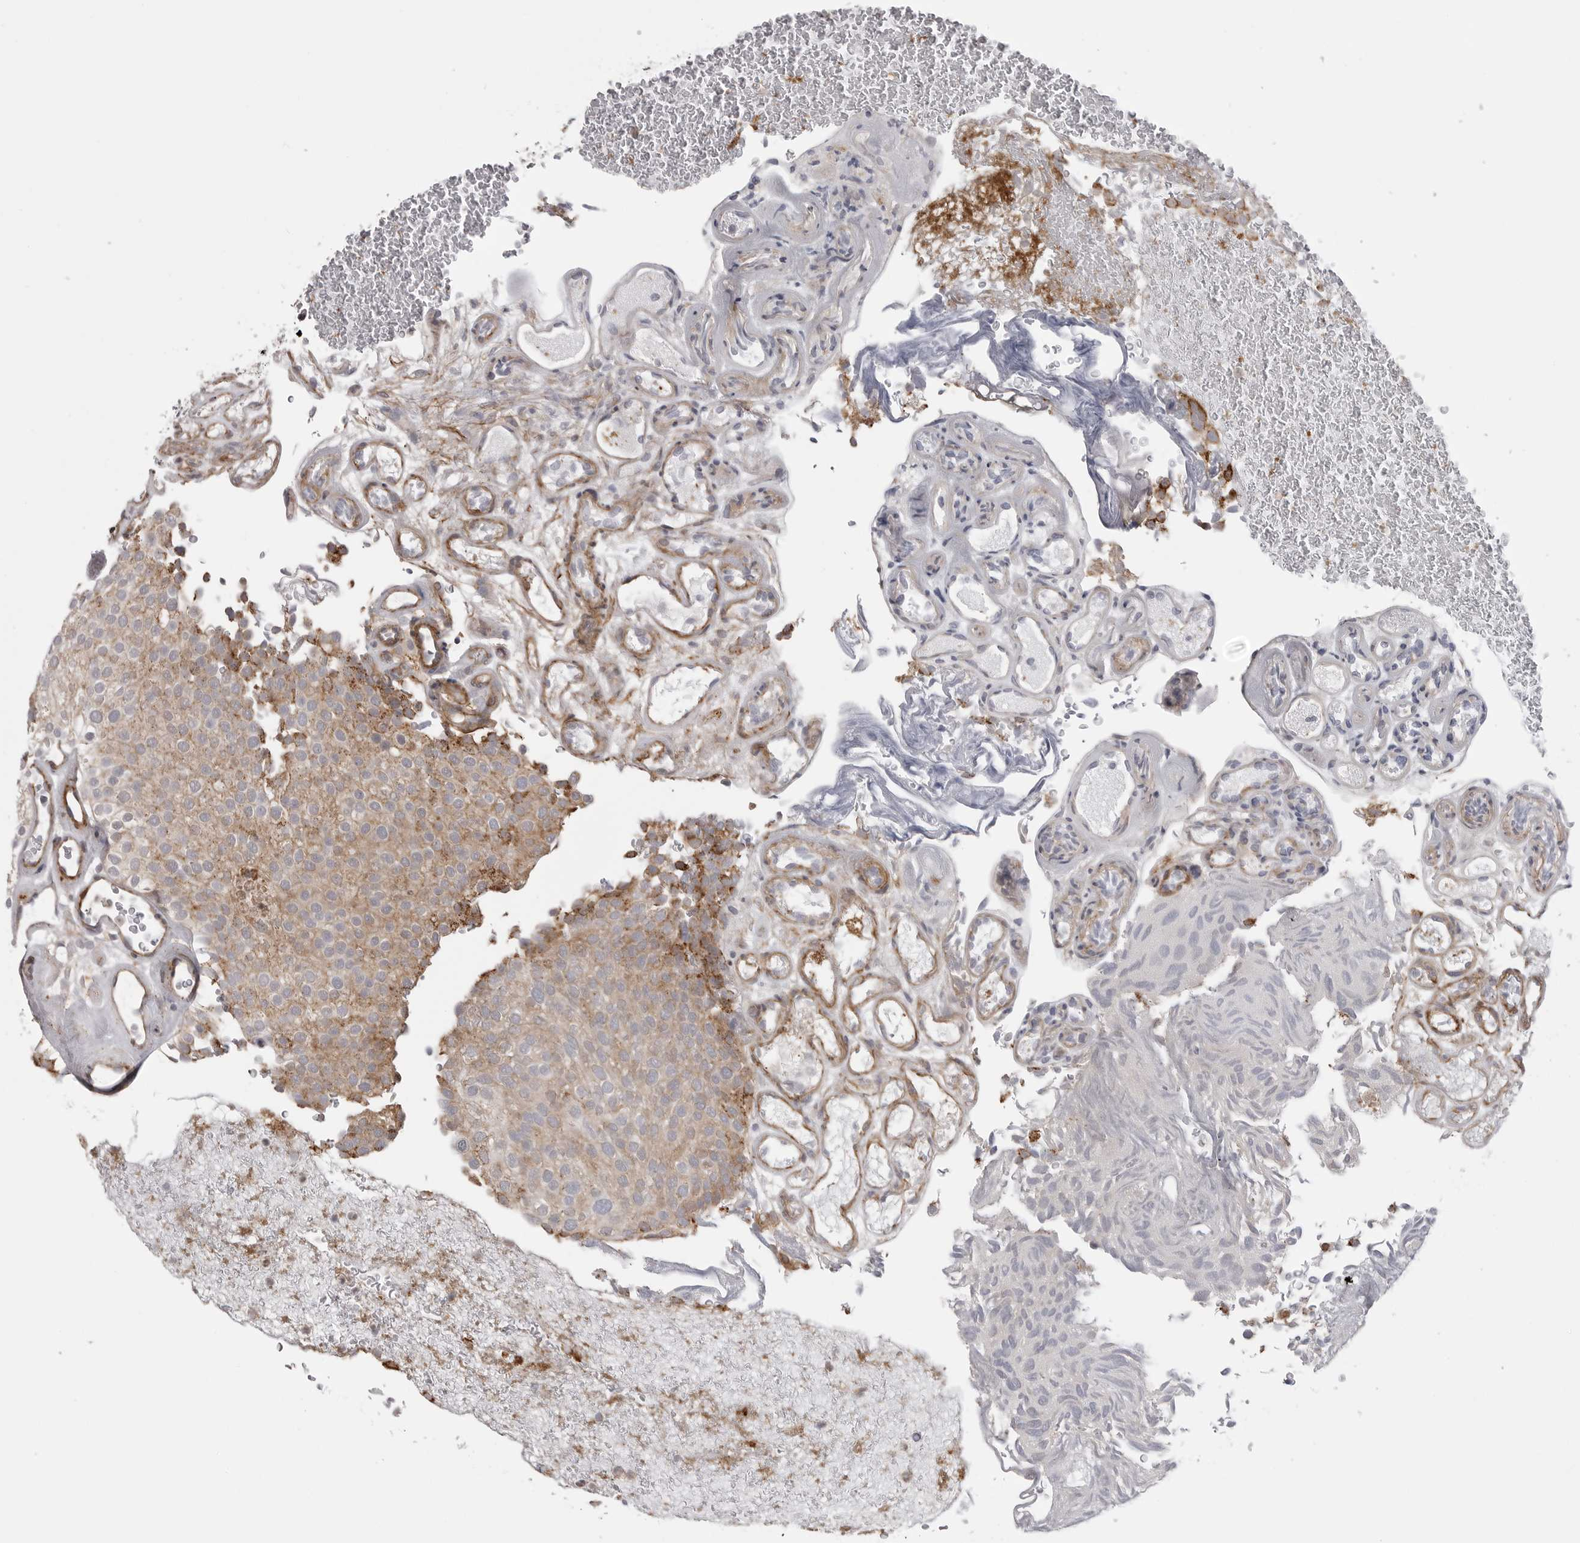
{"staining": {"intensity": "moderate", "quantity": "25%-75%", "location": "cytoplasmic/membranous"}, "tissue": "urothelial cancer", "cell_type": "Tumor cells", "image_type": "cancer", "snomed": [{"axis": "morphology", "description": "Urothelial carcinoma, Low grade"}, {"axis": "topography", "description": "Urinary bladder"}], "caption": "Protein staining of urothelial cancer tissue displays moderate cytoplasmic/membranous staining in about 25%-75% of tumor cells.", "gene": "SCP2", "patient": {"sex": "male", "age": 78}}